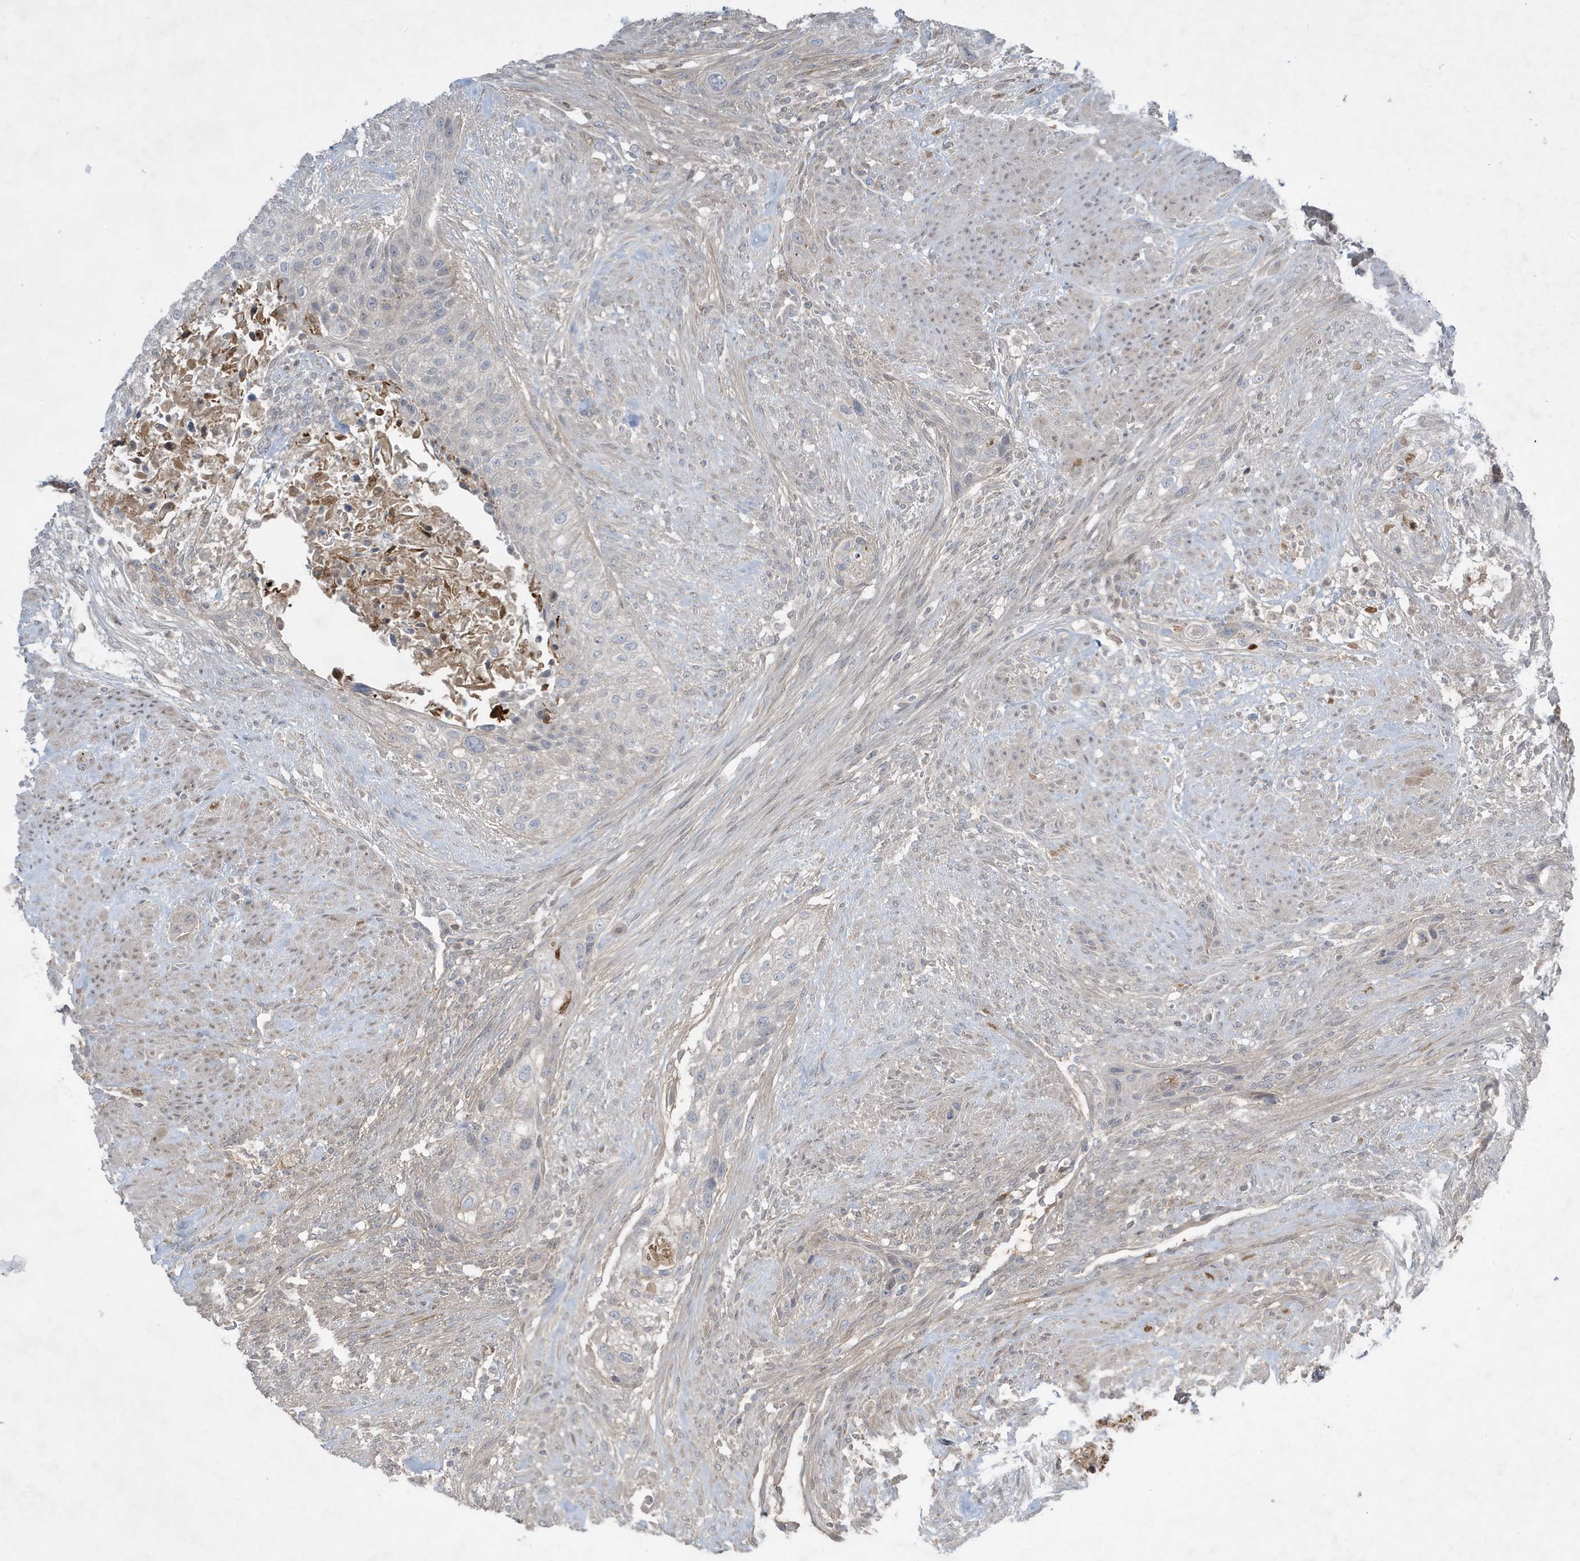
{"staining": {"intensity": "negative", "quantity": "none", "location": "none"}, "tissue": "urothelial cancer", "cell_type": "Tumor cells", "image_type": "cancer", "snomed": [{"axis": "morphology", "description": "Urothelial carcinoma, High grade"}, {"axis": "topography", "description": "Urinary bladder"}], "caption": "Protein analysis of high-grade urothelial carcinoma demonstrates no significant expression in tumor cells.", "gene": "FNDC1", "patient": {"sex": "male", "age": 35}}